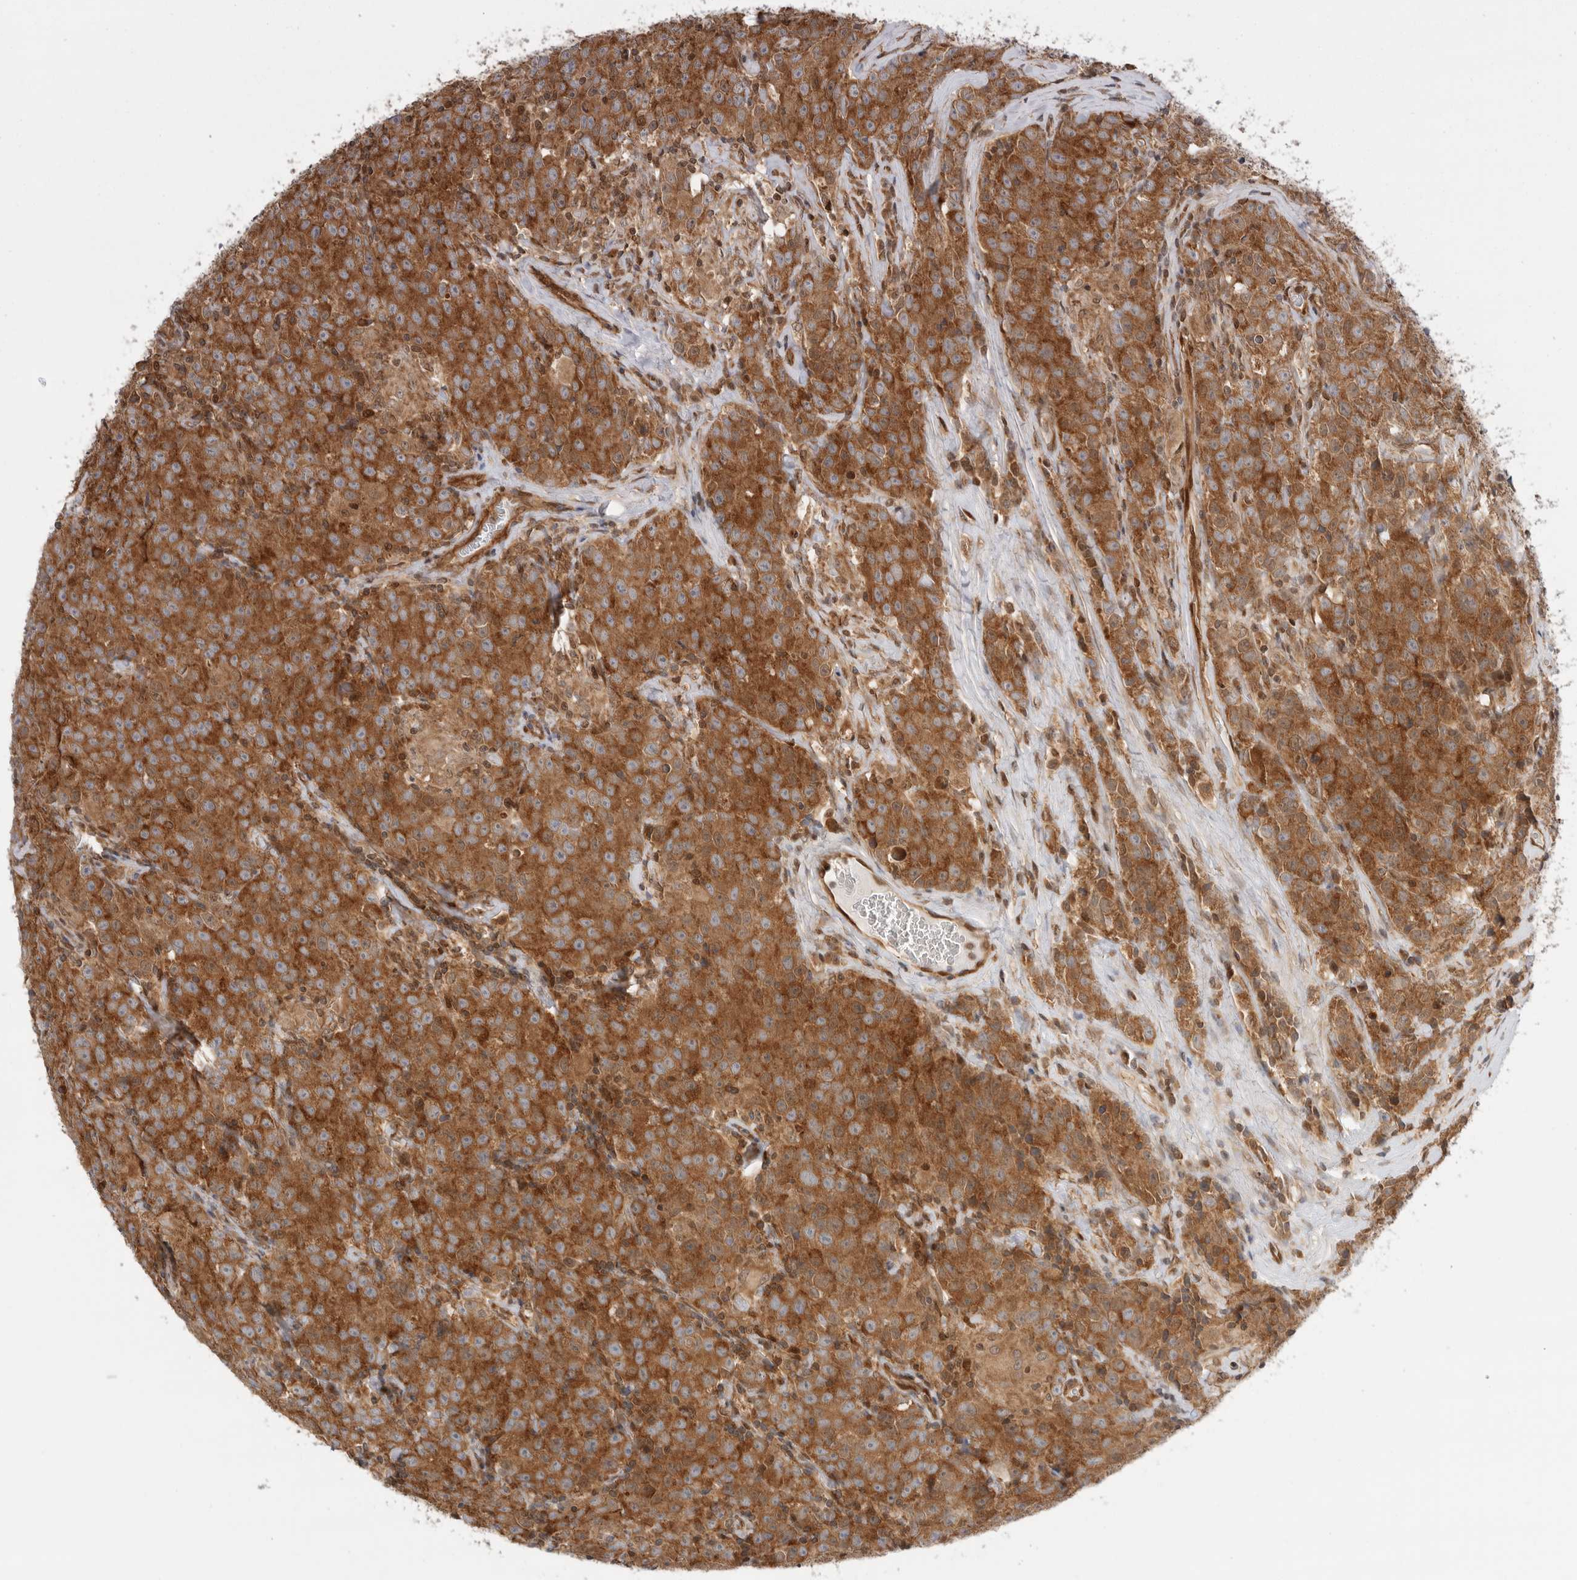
{"staining": {"intensity": "strong", "quantity": ">75%", "location": "cytoplasmic/membranous"}, "tissue": "testis cancer", "cell_type": "Tumor cells", "image_type": "cancer", "snomed": [{"axis": "morphology", "description": "Seminoma, NOS"}, {"axis": "morphology", "description": "Carcinoma, Embryonal, NOS"}, {"axis": "topography", "description": "Testis"}], "caption": "This is a micrograph of immunohistochemistry (IHC) staining of testis seminoma, which shows strong staining in the cytoplasmic/membranous of tumor cells.", "gene": "DCAF8", "patient": {"sex": "male", "age": 43}}